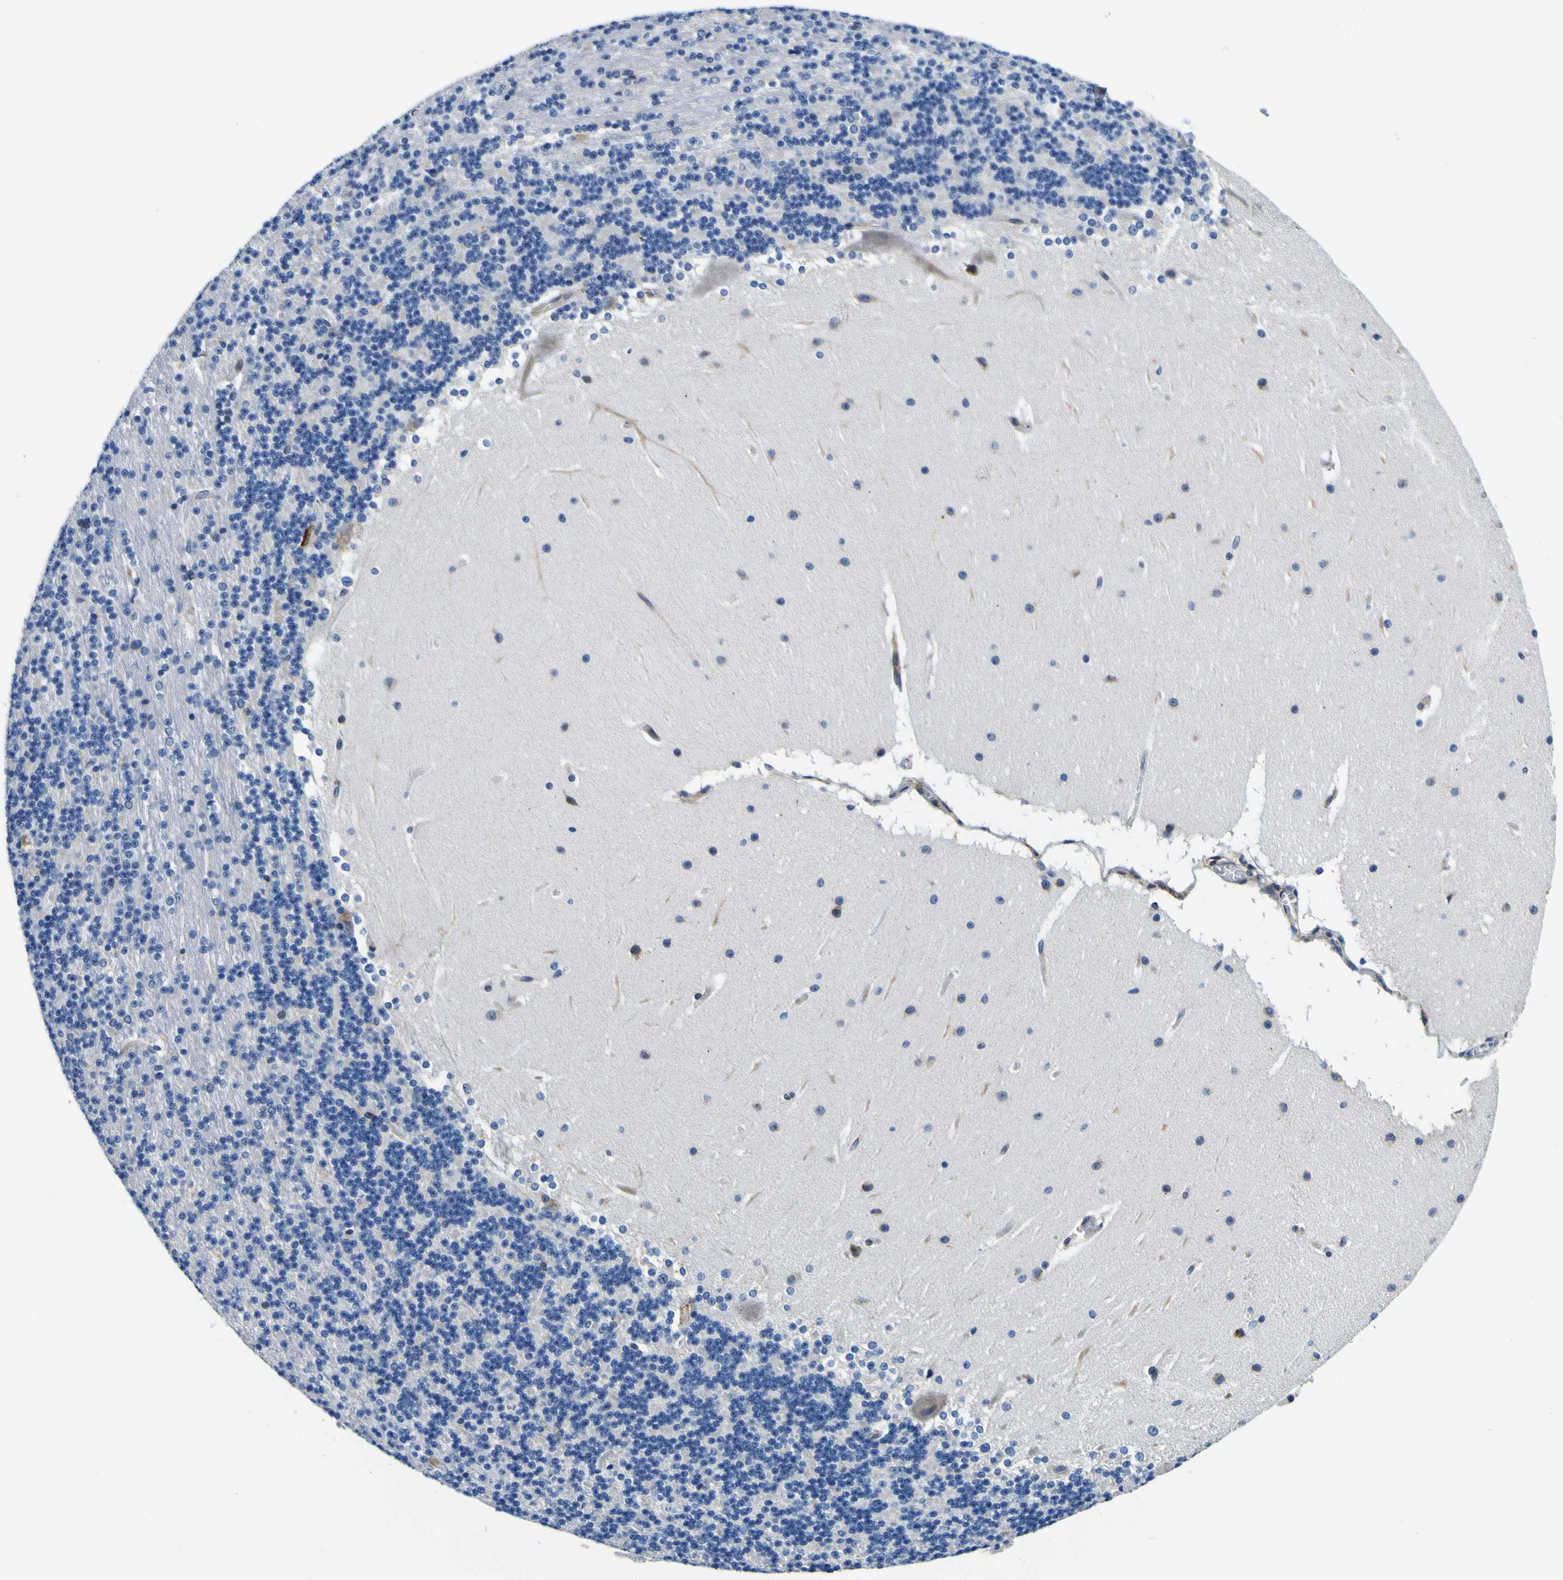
{"staining": {"intensity": "negative", "quantity": "none", "location": "none"}, "tissue": "cerebellum", "cell_type": "Cells in granular layer", "image_type": "normal", "snomed": [{"axis": "morphology", "description": "Normal tissue, NOS"}, {"axis": "topography", "description": "Cerebellum"}], "caption": "This is an IHC micrograph of benign cerebellum. There is no positivity in cells in granular layer.", "gene": "NLRP3", "patient": {"sex": "female", "age": 19}}